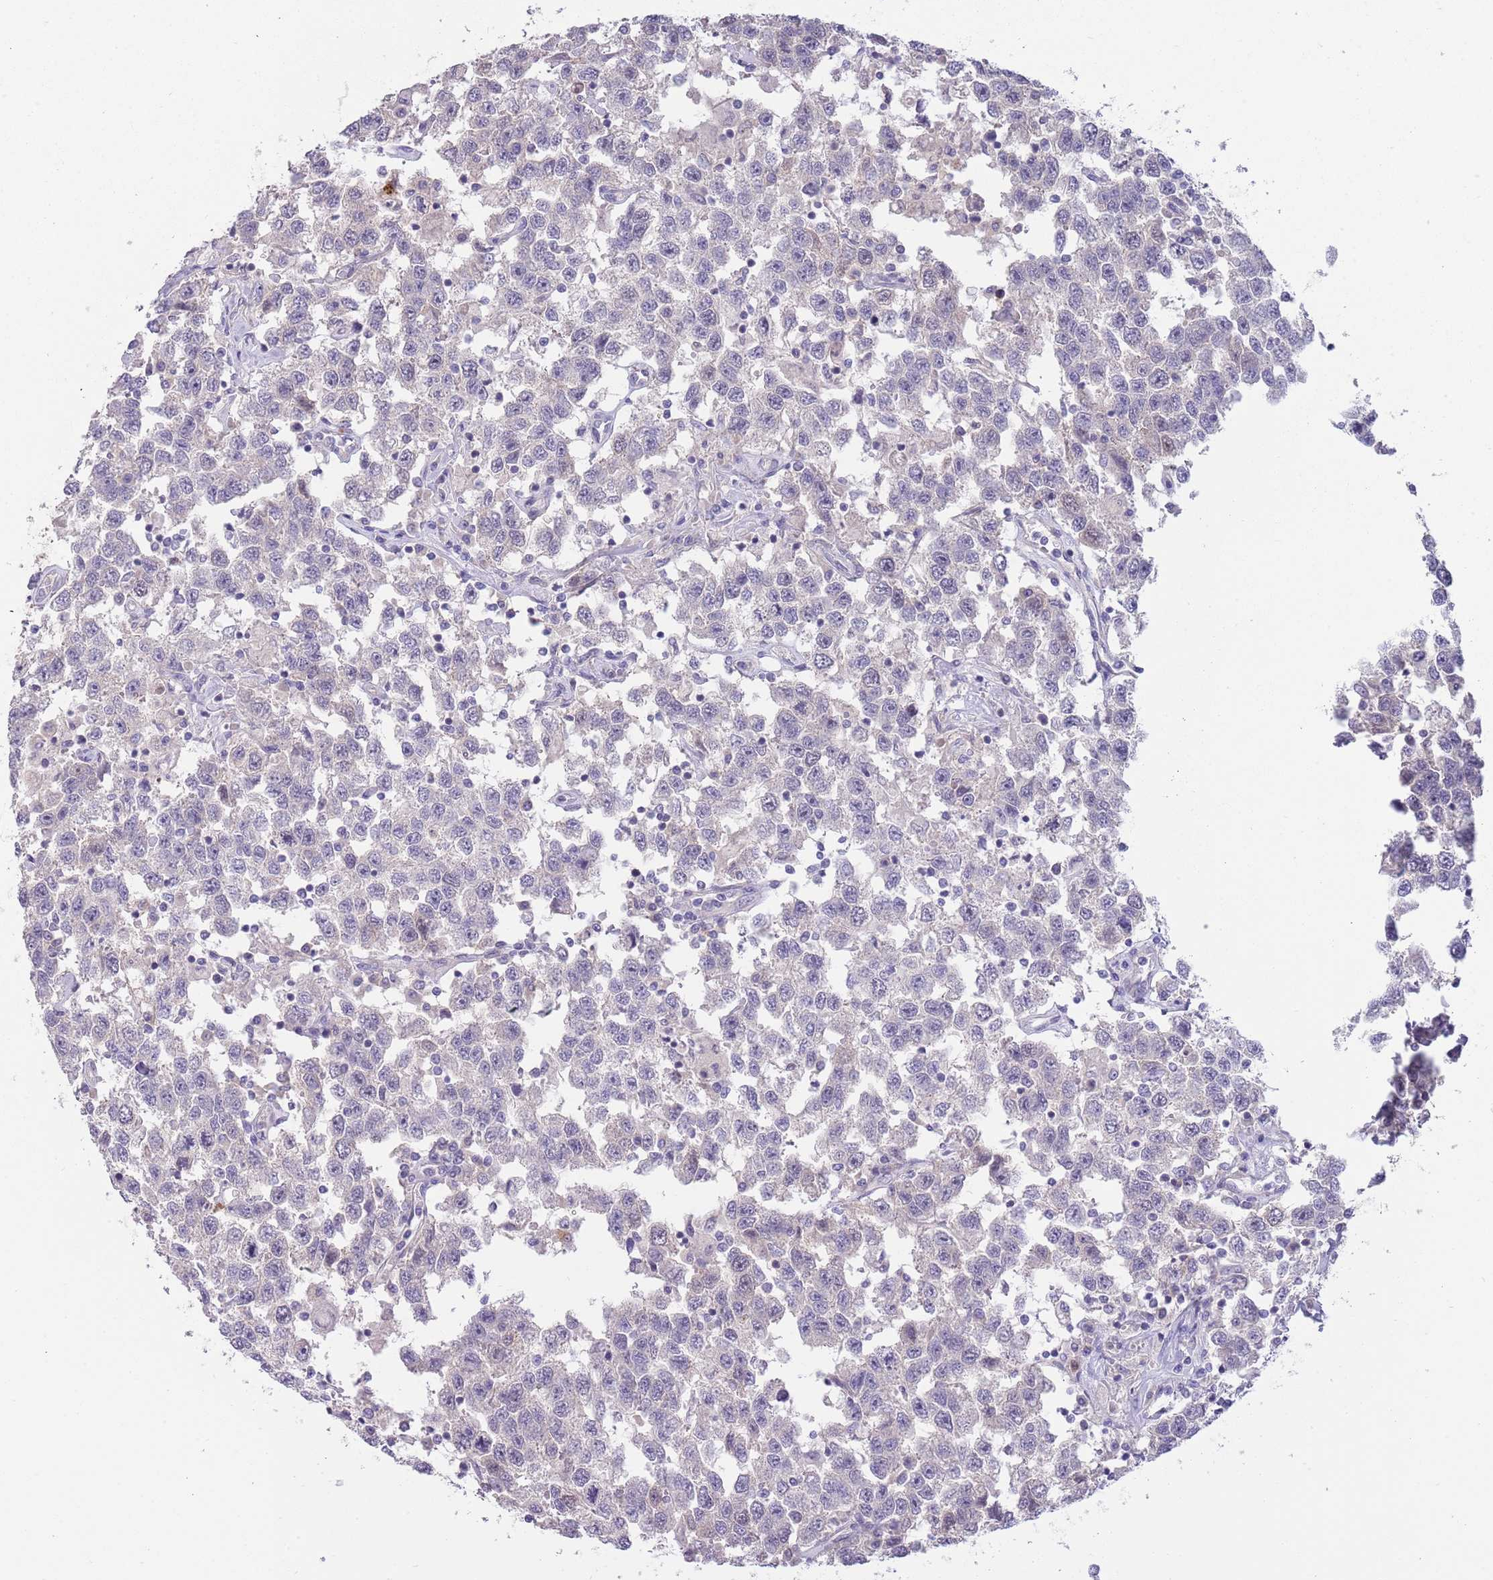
{"staining": {"intensity": "negative", "quantity": "none", "location": "none"}, "tissue": "testis cancer", "cell_type": "Tumor cells", "image_type": "cancer", "snomed": [{"axis": "morphology", "description": "Seminoma, NOS"}, {"axis": "topography", "description": "Testis"}], "caption": "High magnification brightfield microscopy of testis seminoma stained with DAB (3,3'-diaminobenzidine) (brown) and counterstained with hematoxylin (blue): tumor cells show no significant staining.", "gene": "PIMREG", "patient": {"sex": "male", "age": 41}}